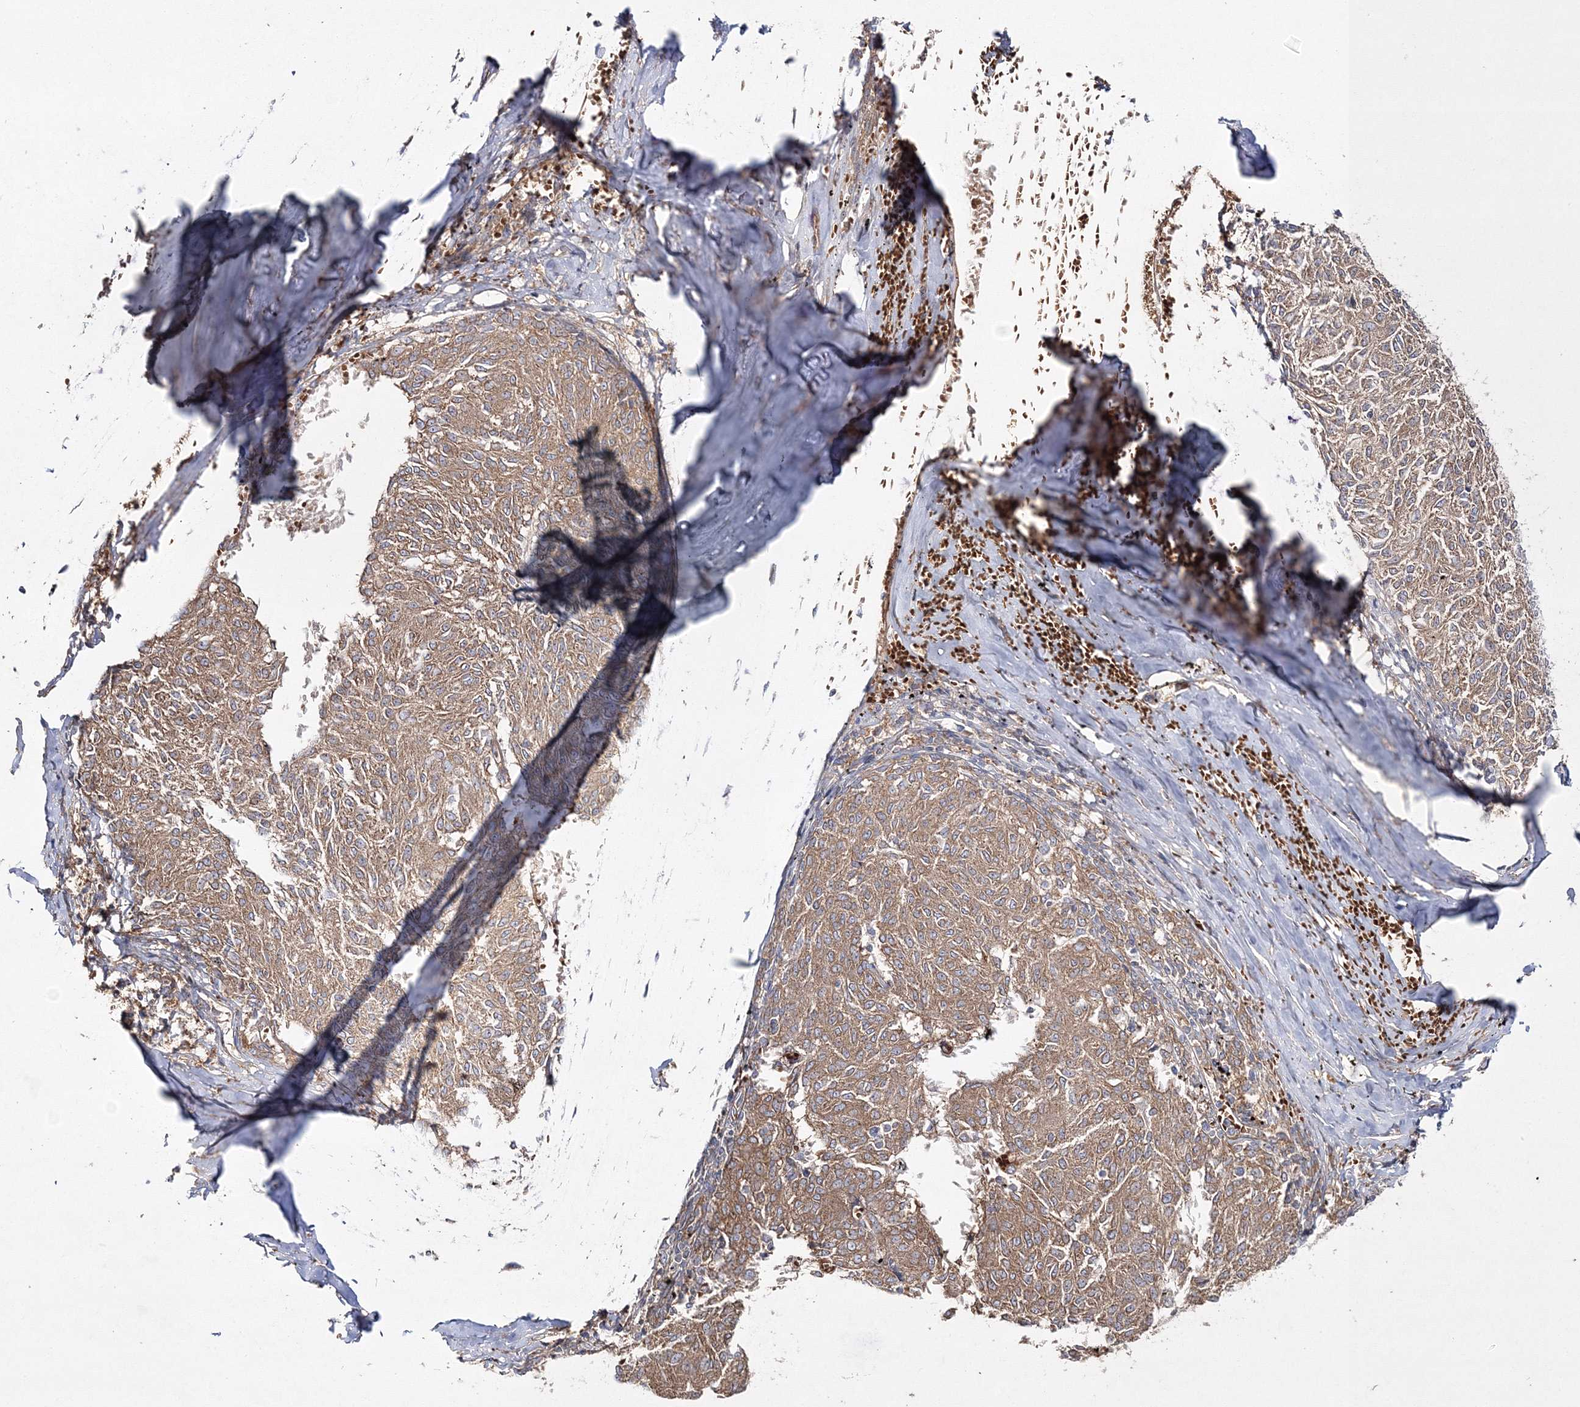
{"staining": {"intensity": "moderate", "quantity": ">75%", "location": "cytoplasmic/membranous"}, "tissue": "melanoma", "cell_type": "Tumor cells", "image_type": "cancer", "snomed": [{"axis": "morphology", "description": "Malignant melanoma, NOS"}, {"axis": "topography", "description": "Skin"}], "caption": "Immunohistochemistry (DAB) staining of human melanoma exhibits moderate cytoplasmic/membranous protein expression in about >75% of tumor cells.", "gene": "ZSWIM6", "patient": {"sex": "female", "age": 72}}